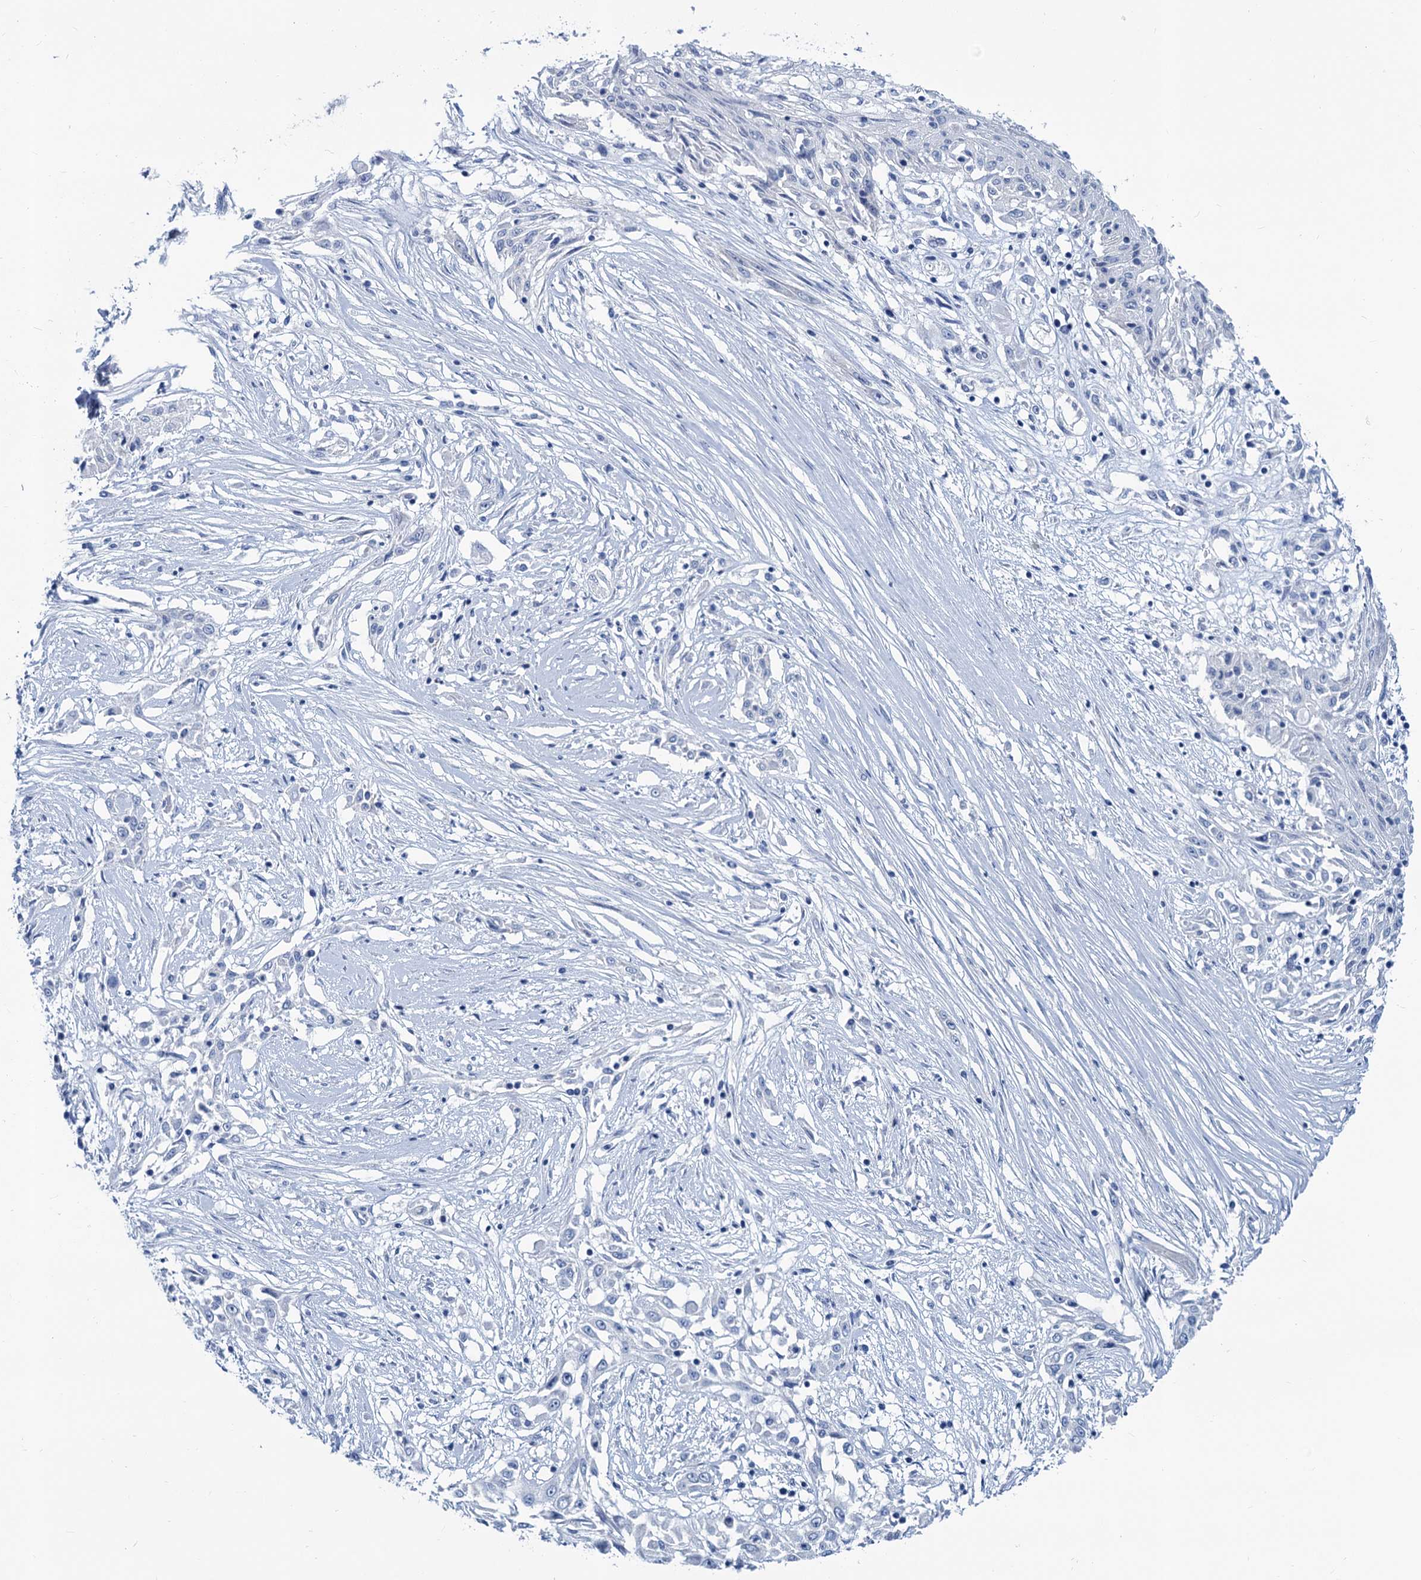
{"staining": {"intensity": "negative", "quantity": "none", "location": "none"}, "tissue": "skin cancer", "cell_type": "Tumor cells", "image_type": "cancer", "snomed": [{"axis": "morphology", "description": "Squamous cell carcinoma, NOS"}, {"axis": "morphology", "description": "Squamous cell carcinoma, metastatic, NOS"}, {"axis": "topography", "description": "Skin"}, {"axis": "topography", "description": "Lymph node"}], "caption": "DAB (3,3'-diaminobenzidine) immunohistochemical staining of skin cancer (metastatic squamous cell carcinoma) exhibits no significant expression in tumor cells.", "gene": "SLC1A3", "patient": {"sex": "male", "age": 75}}